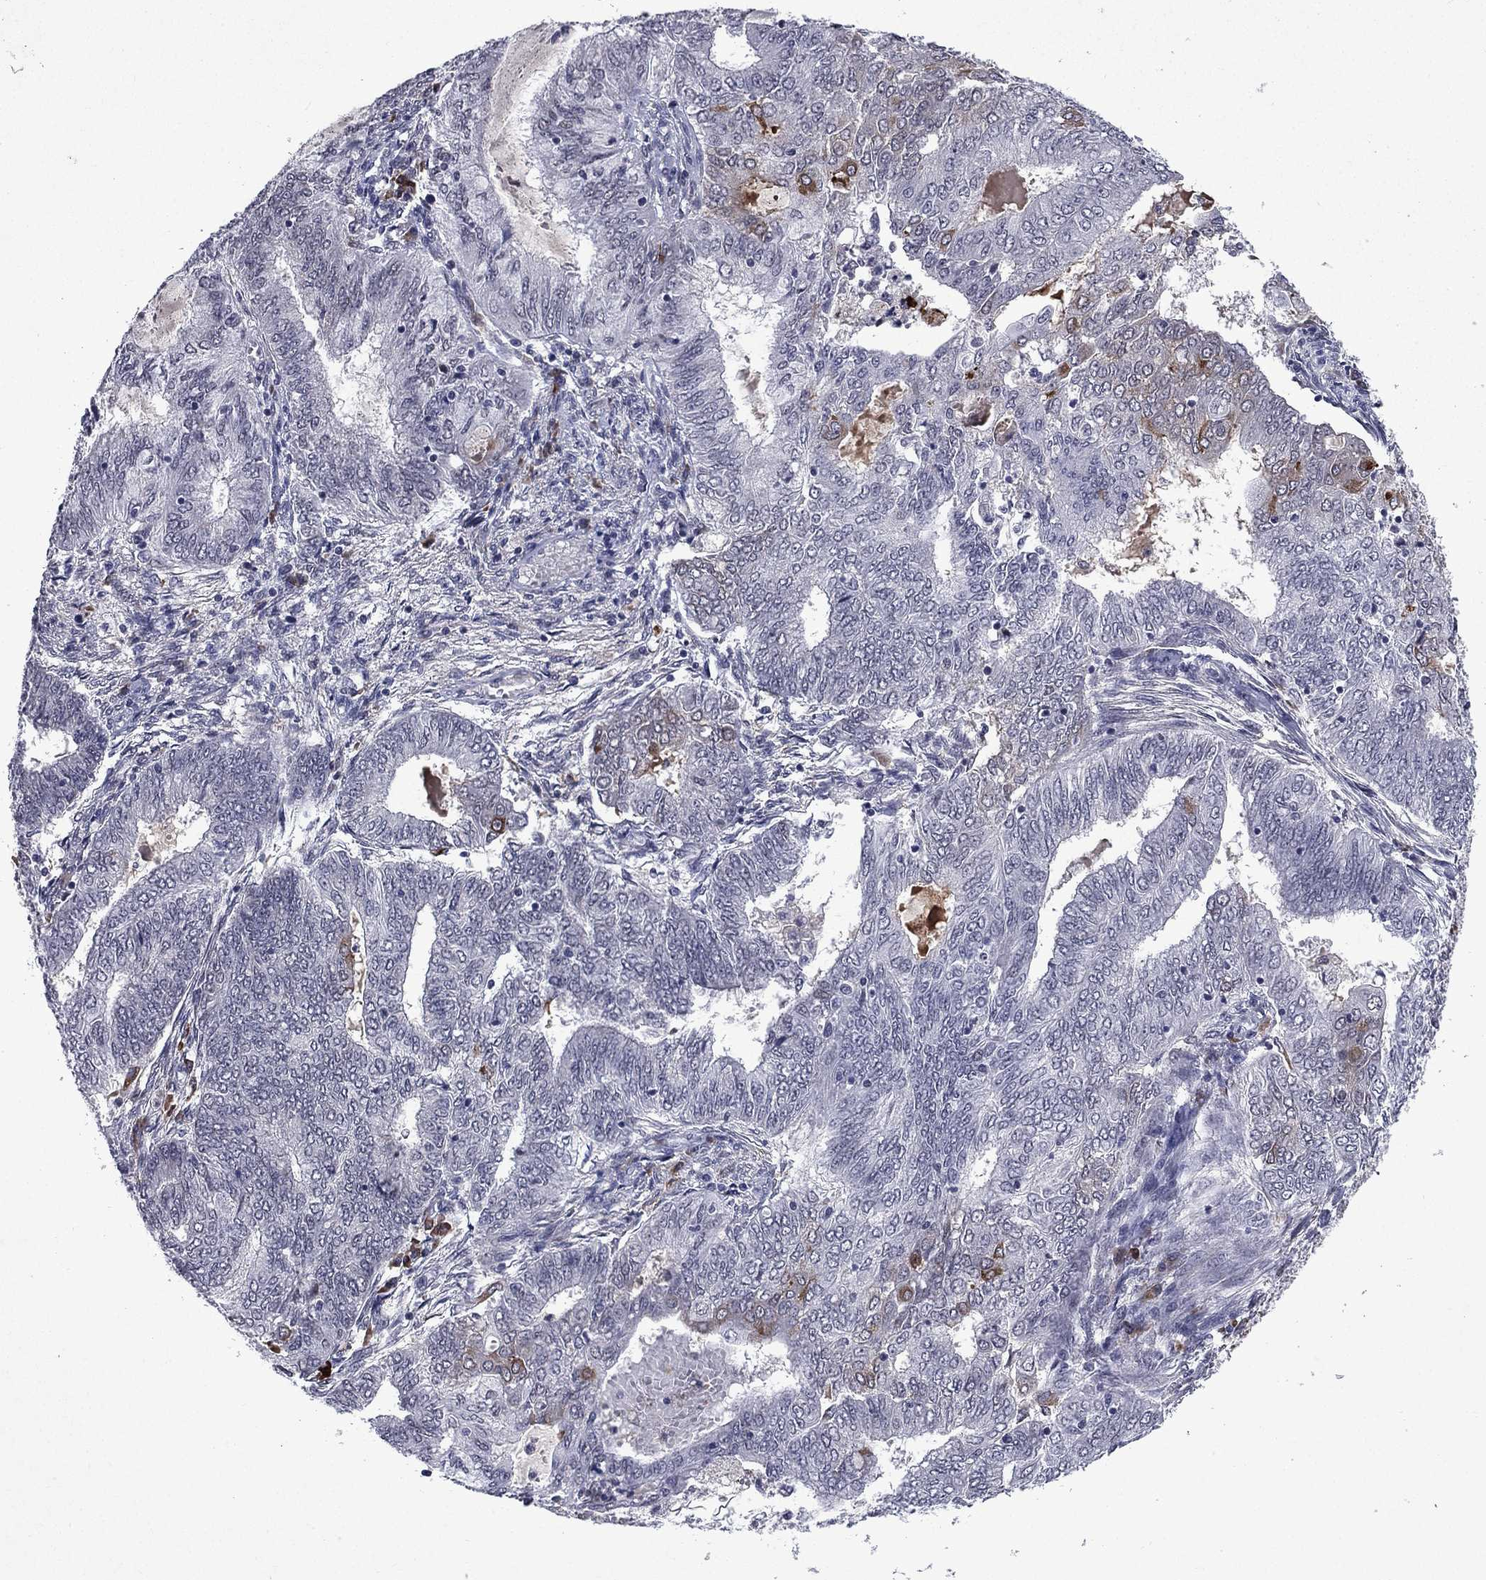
{"staining": {"intensity": "negative", "quantity": "none", "location": "none"}, "tissue": "endometrial cancer", "cell_type": "Tumor cells", "image_type": "cancer", "snomed": [{"axis": "morphology", "description": "Adenocarcinoma, NOS"}, {"axis": "topography", "description": "Endometrium"}], "caption": "Endometrial adenocarcinoma stained for a protein using immunohistochemistry (IHC) exhibits no expression tumor cells.", "gene": "ECM1", "patient": {"sex": "female", "age": 62}}